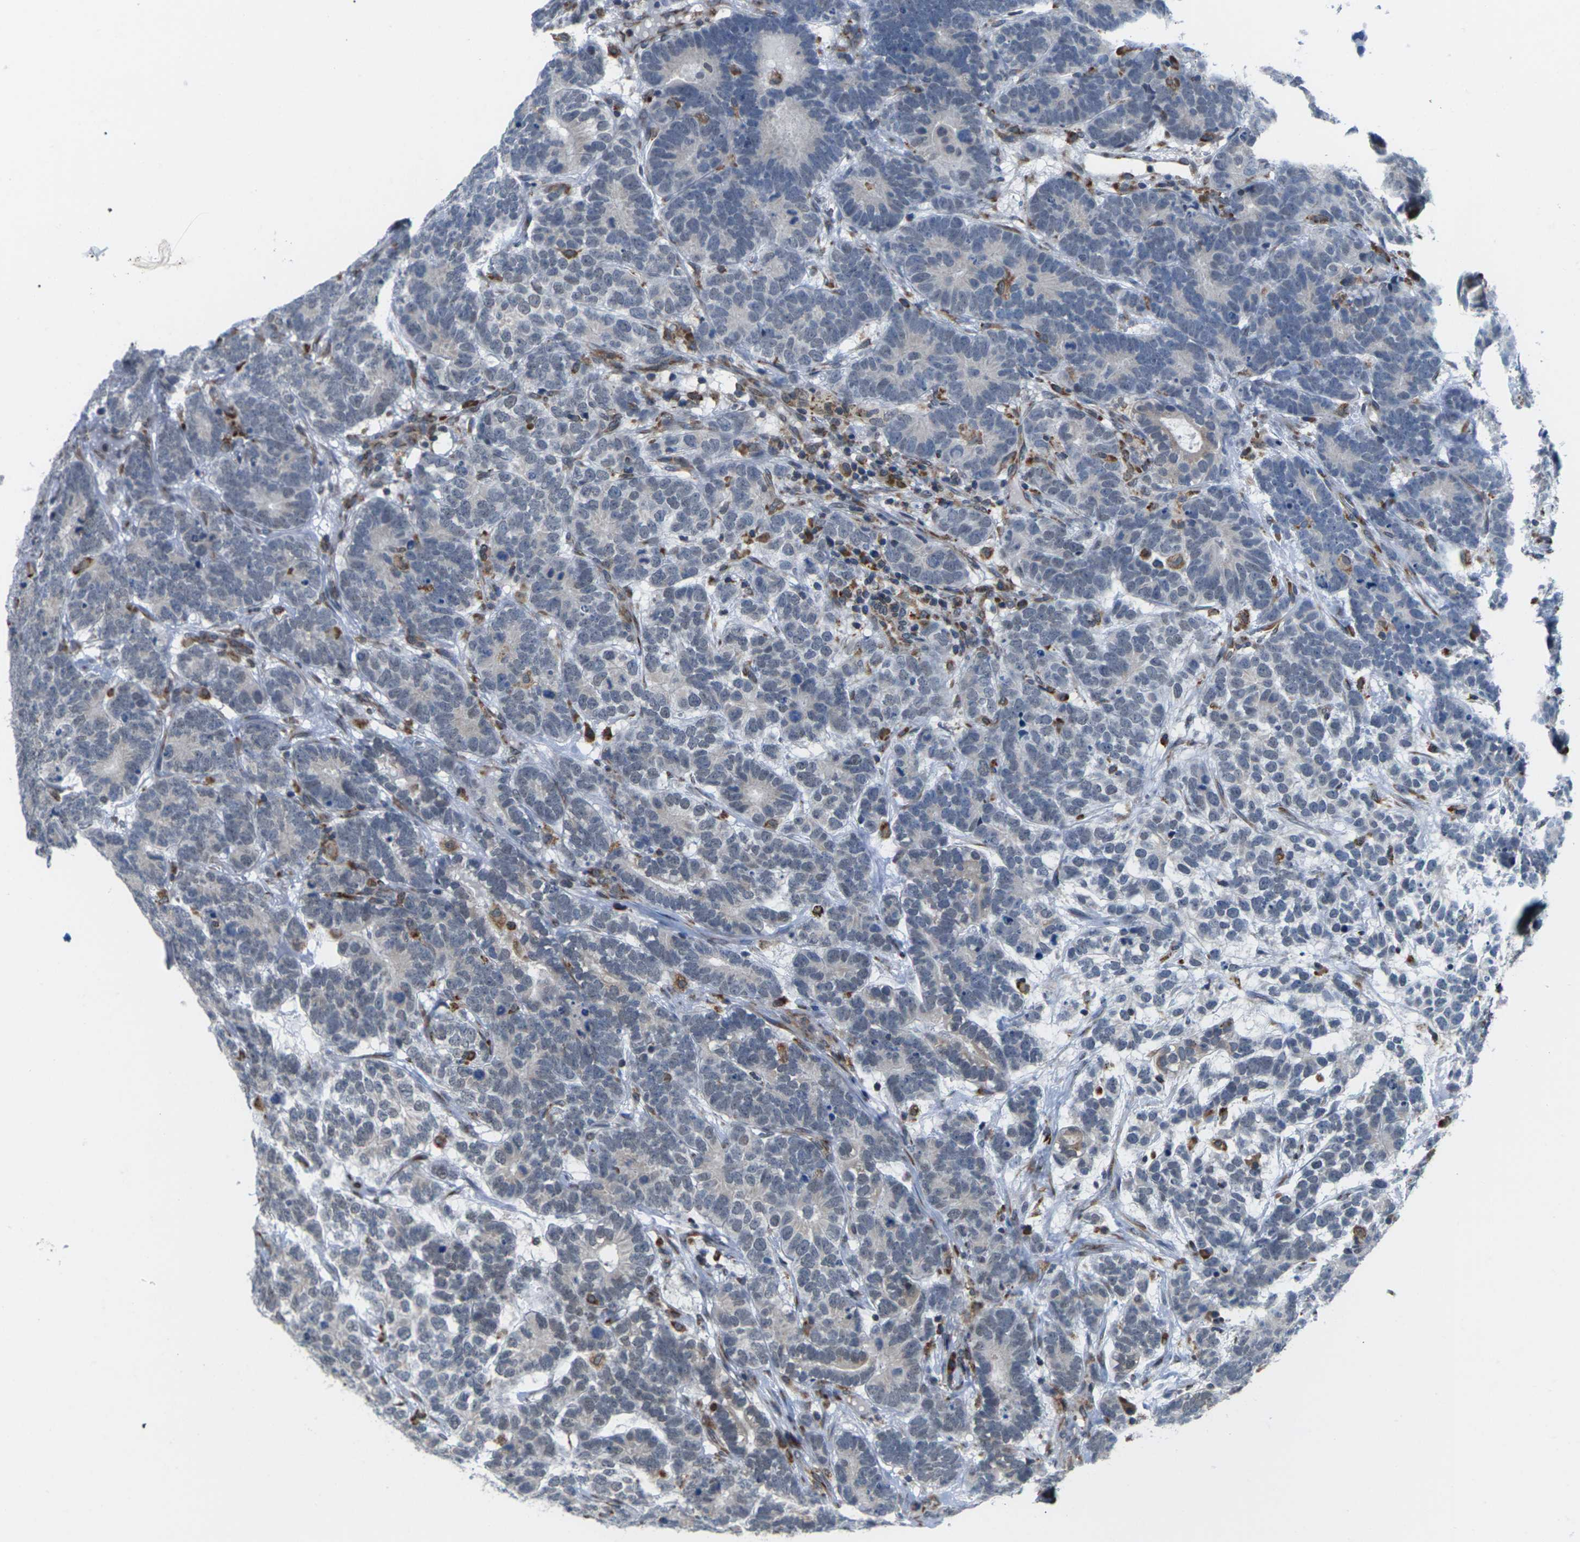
{"staining": {"intensity": "negative", "quantity": "none", "location": "none"}, "tissue": "testis cancer", "cell_type": "Tumor cells", "image_type": "cancer", "snomed": [{"axis": "morphology", "description": "Carcinoma, Embryonal, NOS"}, {"axis": "topography", "description": "Testis"}], "caption": "IHC of testis embryonal carcinoma demonstrates no staining in tumor cells.", "gene": "PDZK1IP1", "patient": {"sex": "male", "age": 26}}